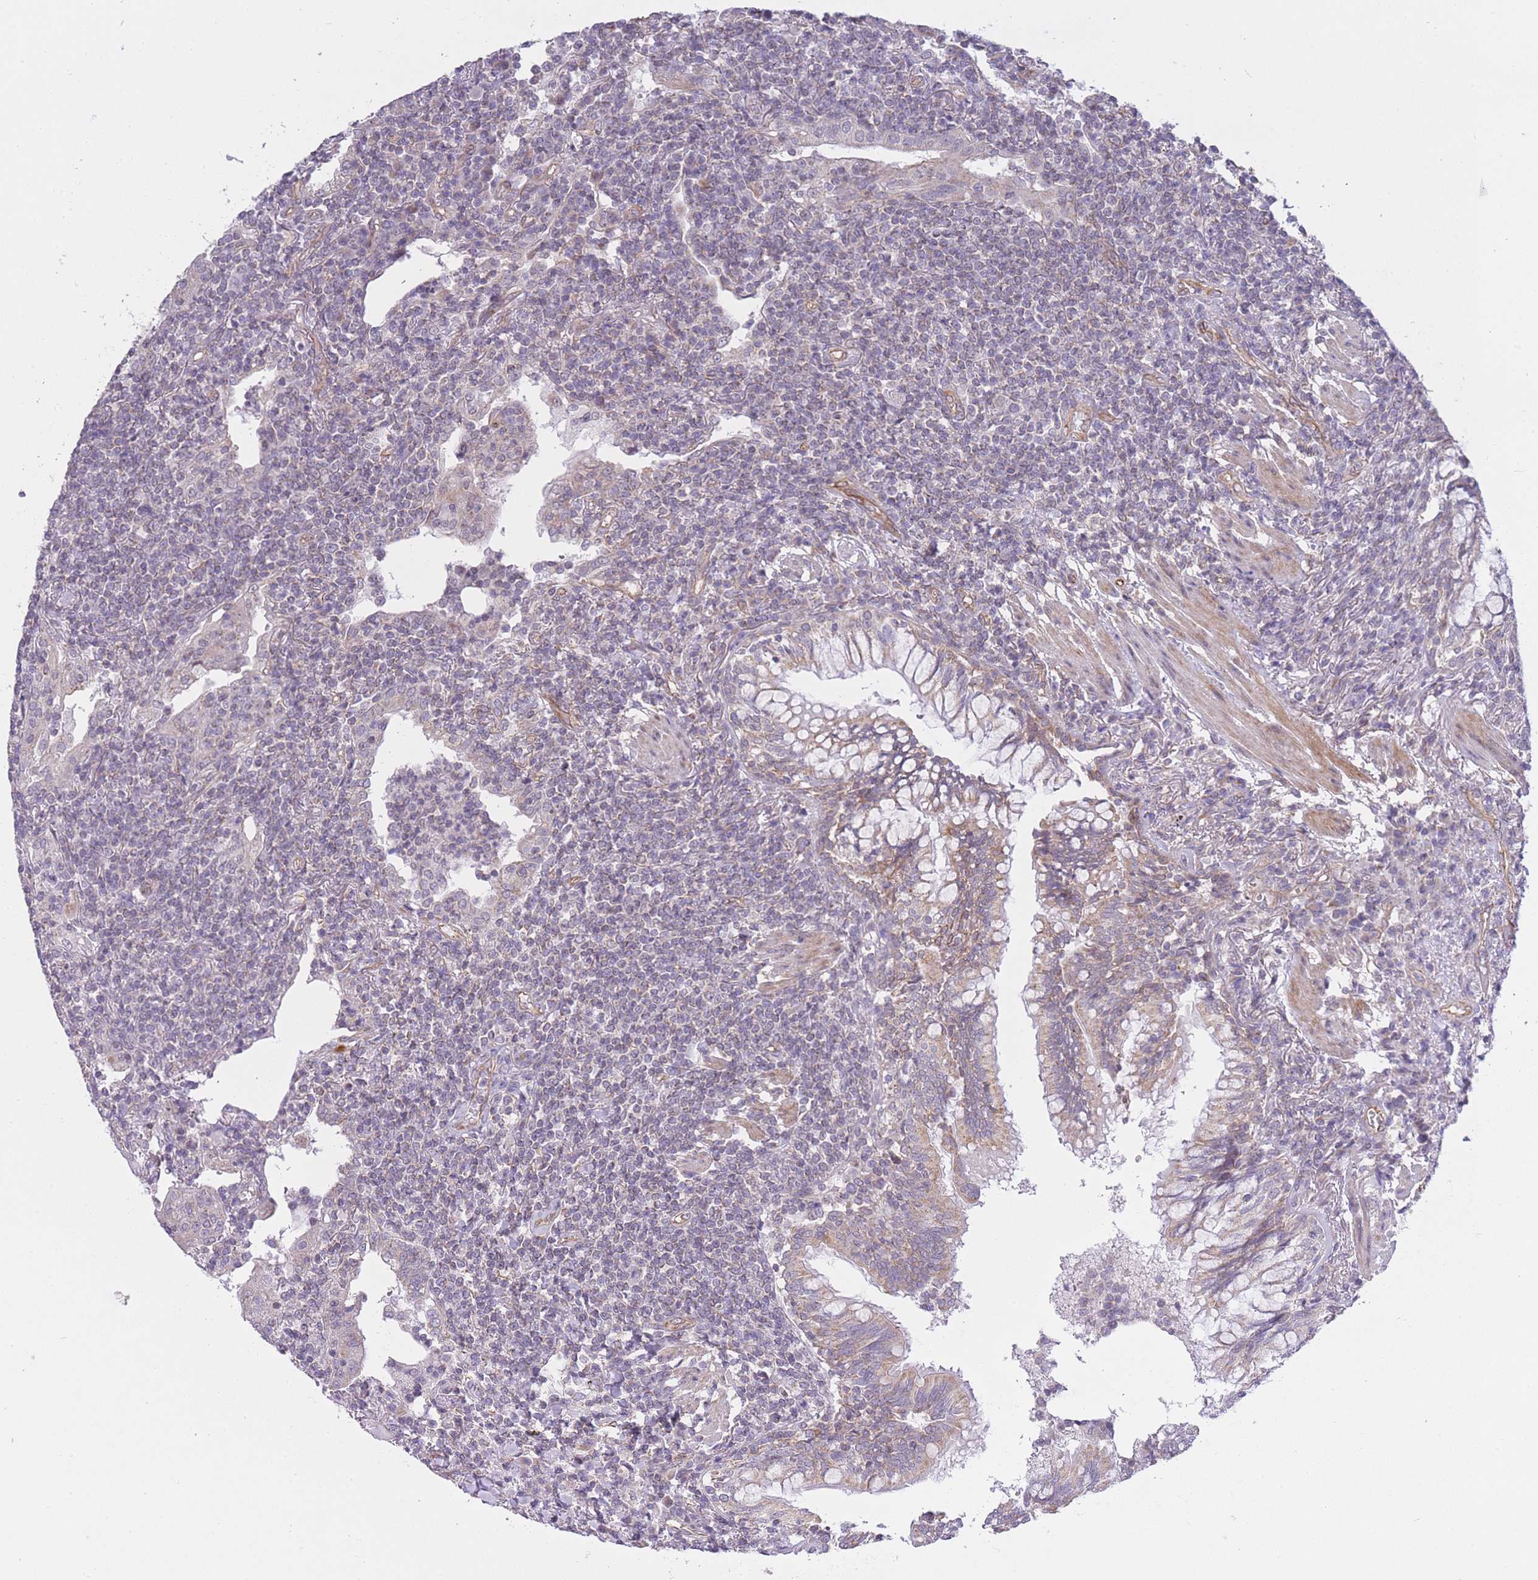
{"staining": {"intensity": "negative", "quantity": "none", "location": "none"}, "tissue": "lymphoma", "cell_type": "Tumor cells", "image_type": "cancer", "snomed": [{"axis": "morphology", "description": "Malignant lymphoma, non-Hodgkin's type, Low grade"}, {"axis": "topography", "description": "Lung"}], "caption": "Tumor cells are negative for brown protein staining in lymphoma.", "gene": "CTBP1", "patient": {"sex": "female", "age": 71}}